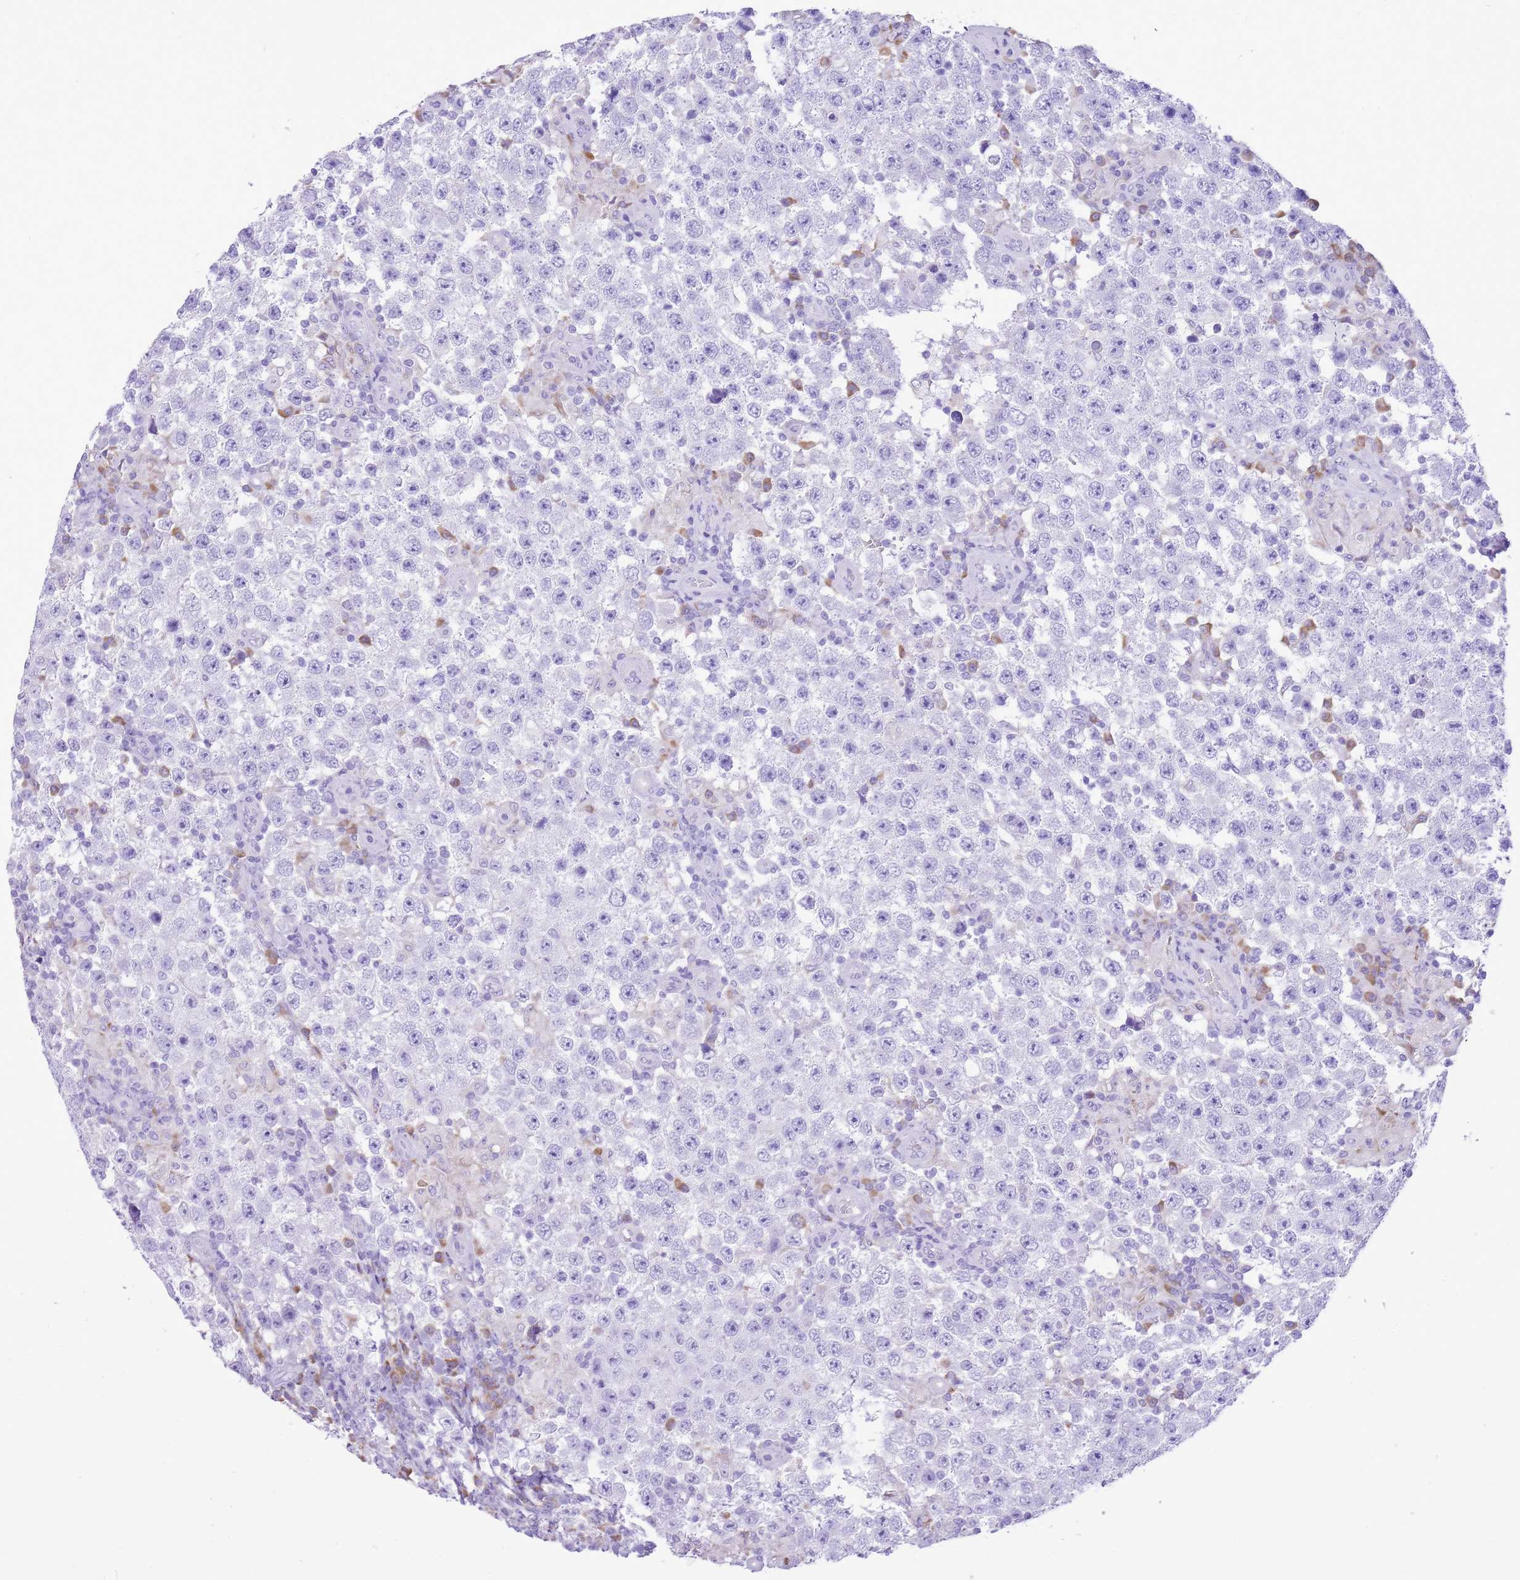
{"staining": {"intensity": "negative", "quantity": "none", "location": "none"}, "tissue": "testis cancer", "cell_type": "Tumor cells", "image_type": "cancer", "snomed": [{"axis": "morphology", "description": "Normal tissue, NOS"}, {"axis": "morphology", "description": "Urothelial carcinoma, High grade"}, {"axis": "morphology", "description": "Seminoma, NOS"}, {"axis": "morphology", "description": "Carcinoma, Embryonal, NOS"}, {"axis": "topography", "description": "Urinary bladder"}, {"axis": "topography", "description": "Testis"}], "caption": "High magnification brightfield microscopy of testis cancer stained with DAB (3,3'-diaminobenzidine) (brown) and counterstained with hematoxylin (blue): tumor cells show no significant staining. (IHC, brightfield microscopy, high magnification).", "gene": "AAR2", "patient": {"sex": "male", "age": 41}}